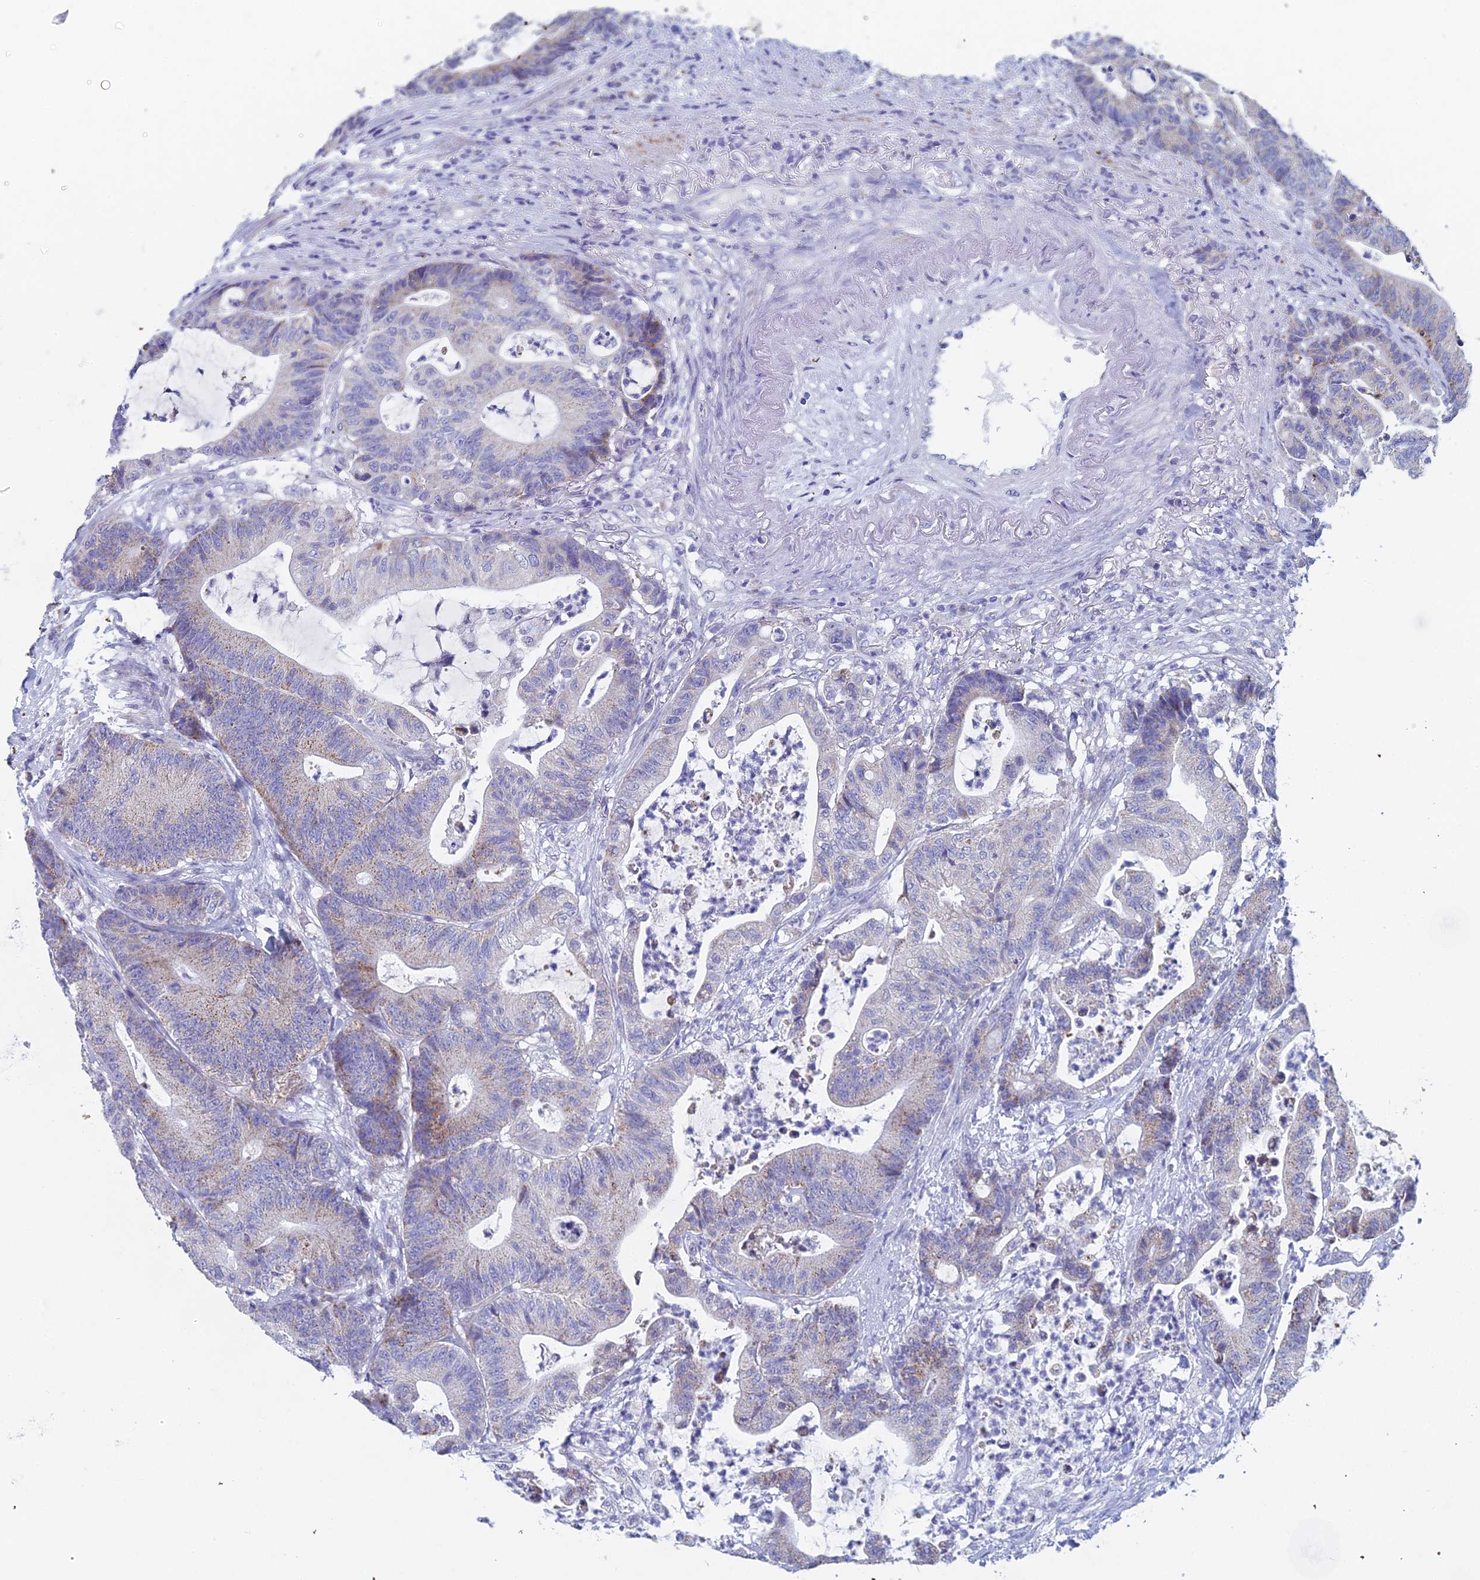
{"staining": {"intensity": "moderate", "quantity": "<25%", "location": "cytoplasmic/membranous"}, "tissue": "colorectal cancer", "cell_type": "Tumor cells", "image_type": "cancer", "snomed": [{"axis": "morphology", "description": "Adenocarcinoma, NOS"}, {"axis": "topography", "description": "Colon"}], "caption": "Colorectal adenocarcinoma stained with DAB (3,3'-diaminobenzidine) immunohistochemistry (IHC) reveals low levels of moderate cytoplasmic/membranous expression in about <25% of tumor cells. (Stains: DAB (3,3'-diaminobenzidine) in brown, nuclei in blue, Microscopy: brightfield microscopy at high magnification).", "gene": "ACSM1", "patient": {"sex": "female", "age": 84}}